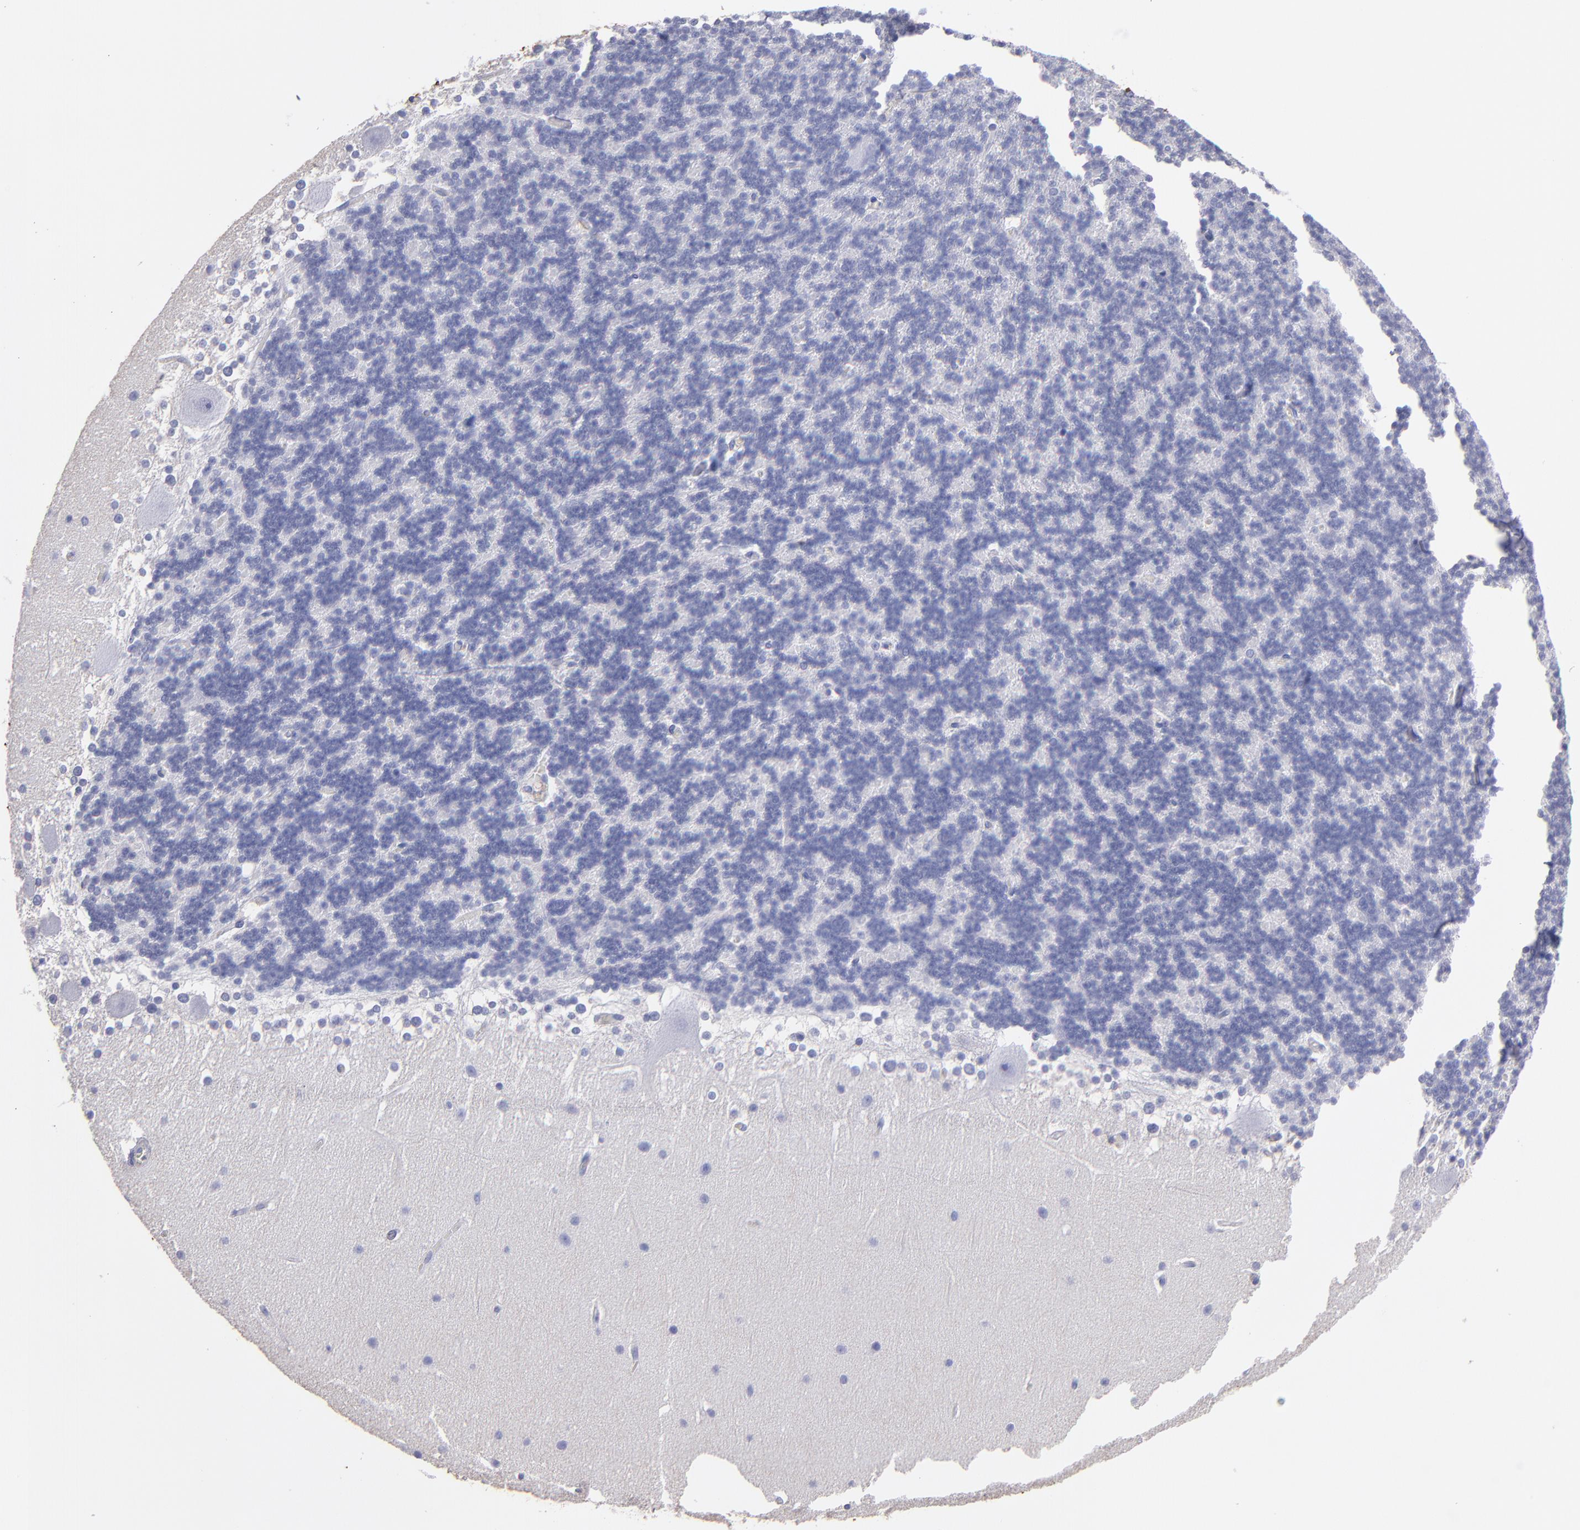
{"staining": {"intensity": "negative", "quantity": "none", "location": "none"}, "tissue": "cerebellum", "cell_type": "Cells in granular layer", "image_type": "normal", "snomed": [{"axis": "morphology", "description": "Normal tissue, NOS"}, {"axis": "topography", "description": "Cerebellum"}], "caption": "This is an immunohistochemistry image of normal cerebellum. There is no expression in cells in granular layer.", "gene": "MB", "patient": {"sex": "female", "age": 19}}